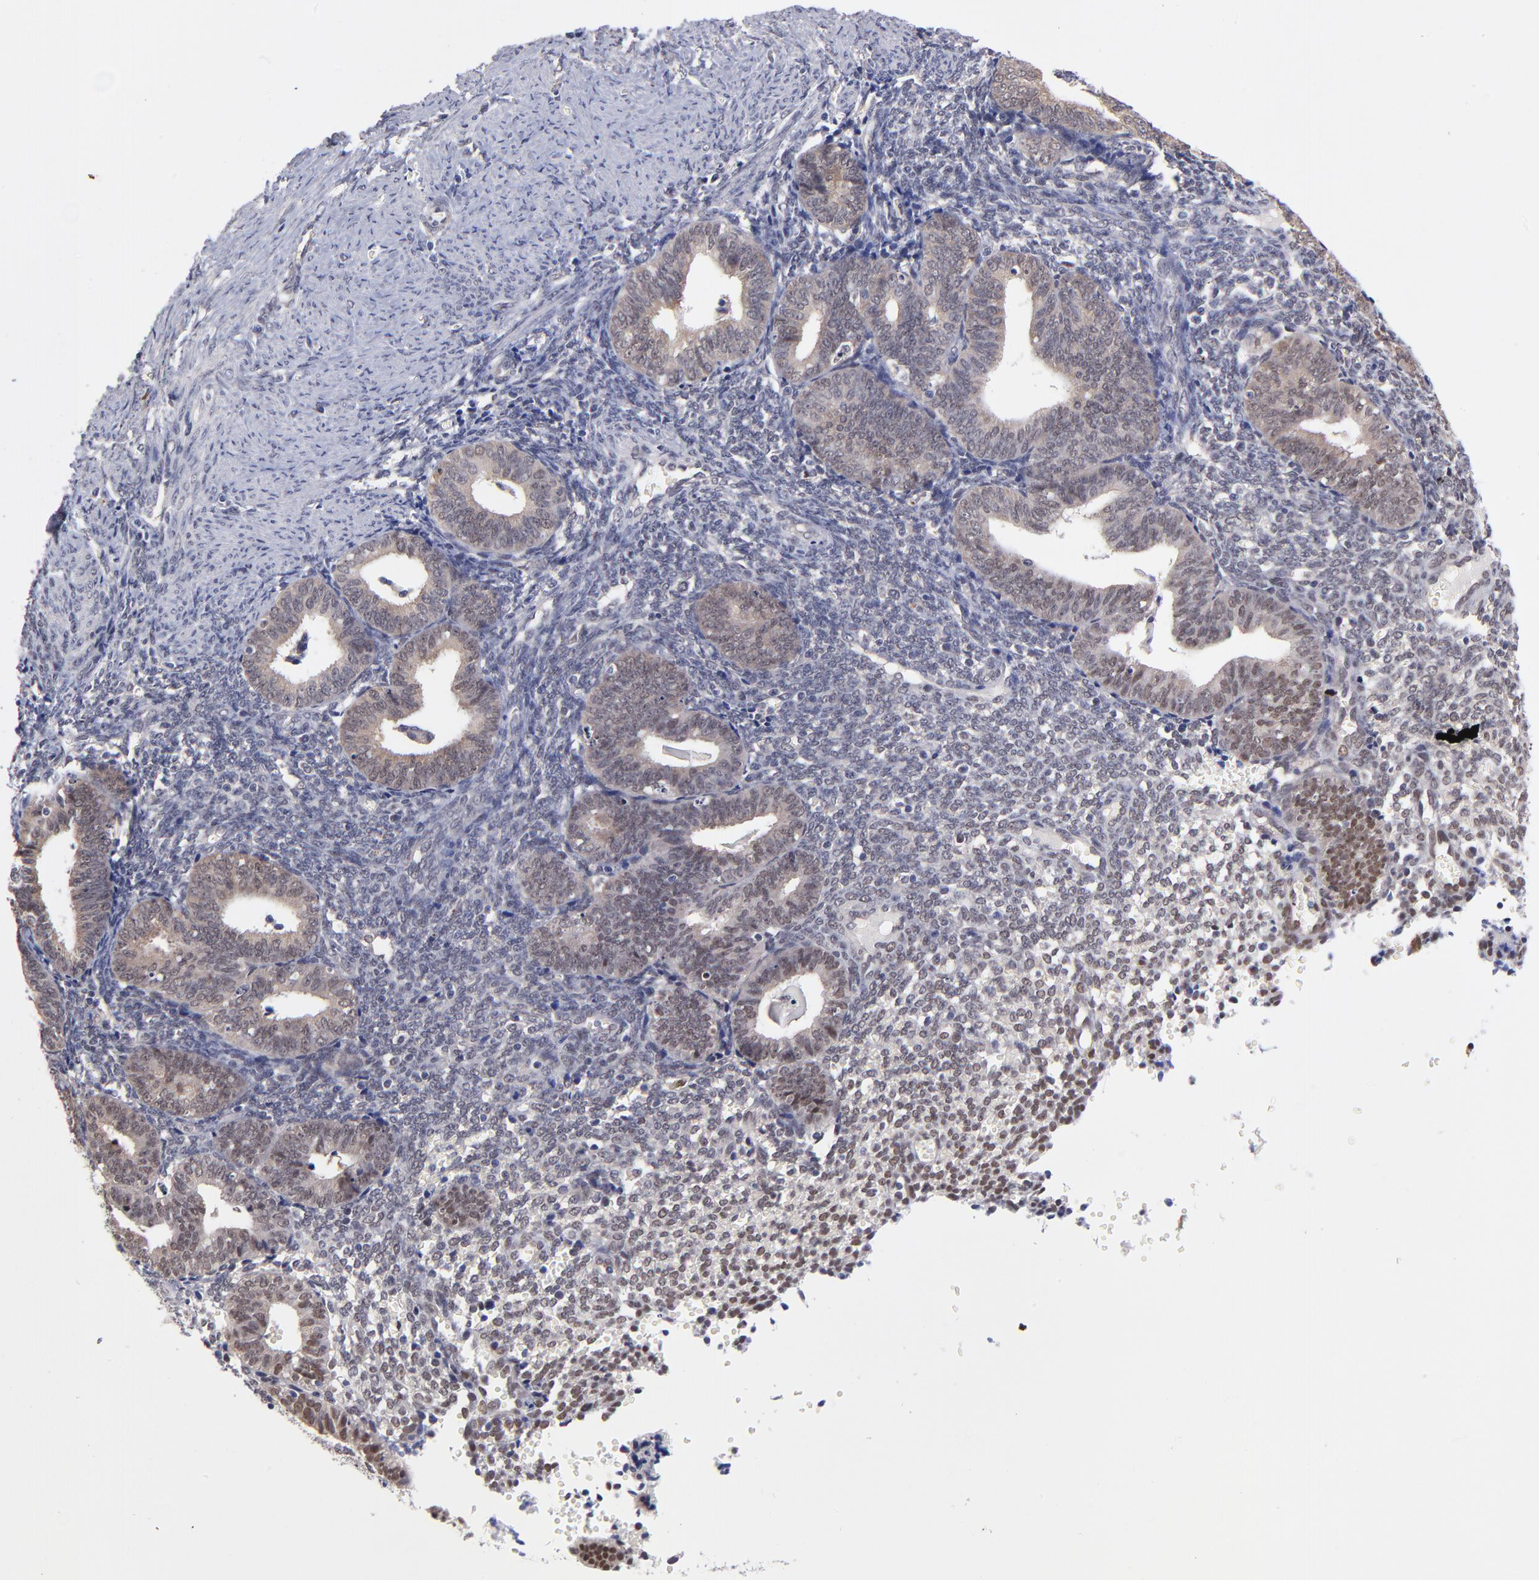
{"staining": {"intensity": "negative", "quantity": "none", "location": "none"}, "tissue": "endometrium", "cell_type": "Cells in endometrial stroma", "image_type": "normal", "snomed": [{"axis": "morphology", "description": "Normal tissue, NOS"}, {"axis": "topography", "description": "Endometrium"}], "caption": "An image of endometrium stained for a protein shows no brown staining in cells in endometrial stroma.", "gene": "UBE2E2", "patient": {"sex": "female", "age": 61}}